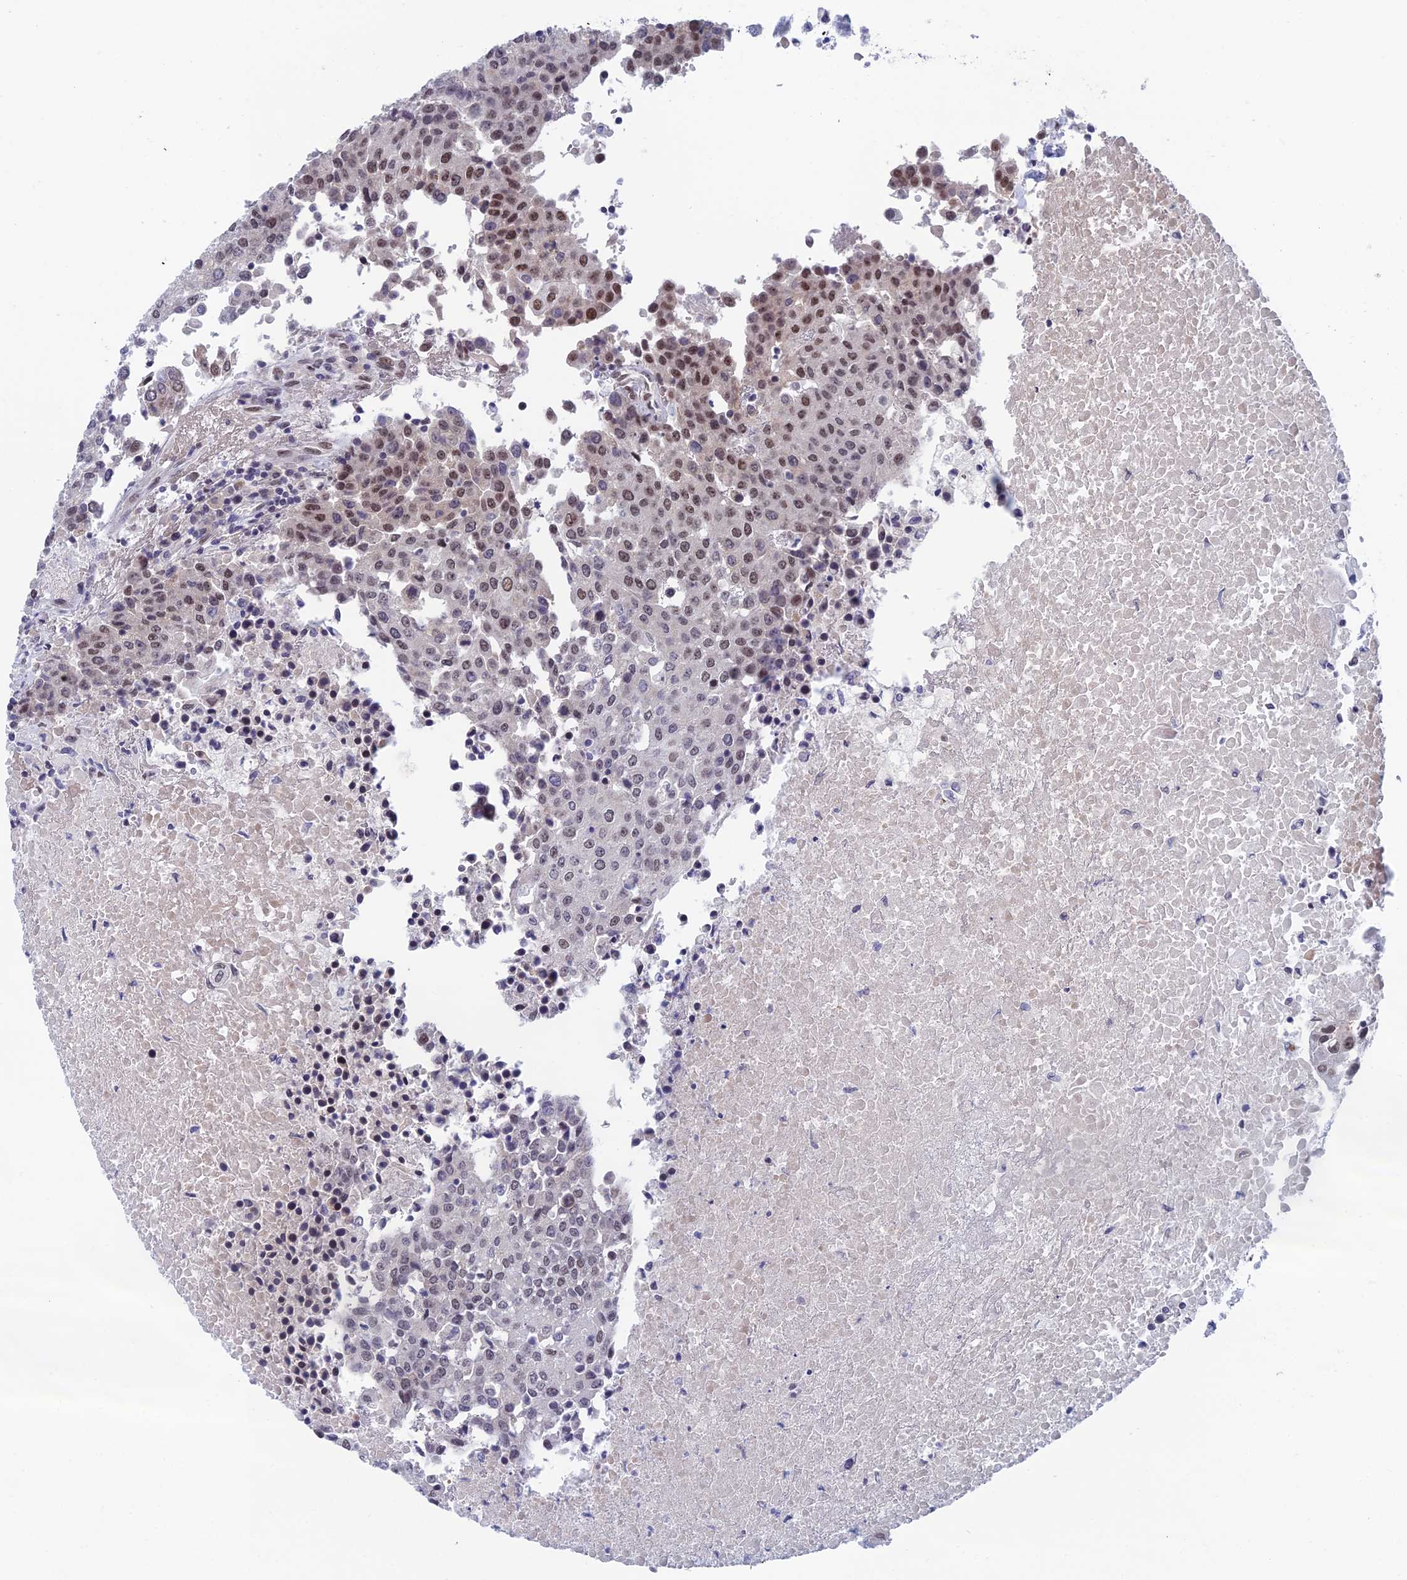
{"staining": {"intensity": "moderate", "quantity": "<25%", "location": "nuclear"}, "tissue": "urothelial cancer", "cell_type": "Tumor cells", "image_type": "cancer", "snomed": [{"axis": "morphology", "description": "Urothelial carcinoma, High grade"}, {"axis": "topography", "description": "Urinary bladder"}], "caption": "High-power microscopy captured an immunohistochemistry photomicrograph of urothelial cancer, revealing moderate nuclear staining in about <25% of tumor cells. (DAB (3,3'-diaminobenzidine) = brown stain, brightfield microscopy at high magnification).", "gene": "NABP2", "patient": {"sex": "female", "age": 85}}